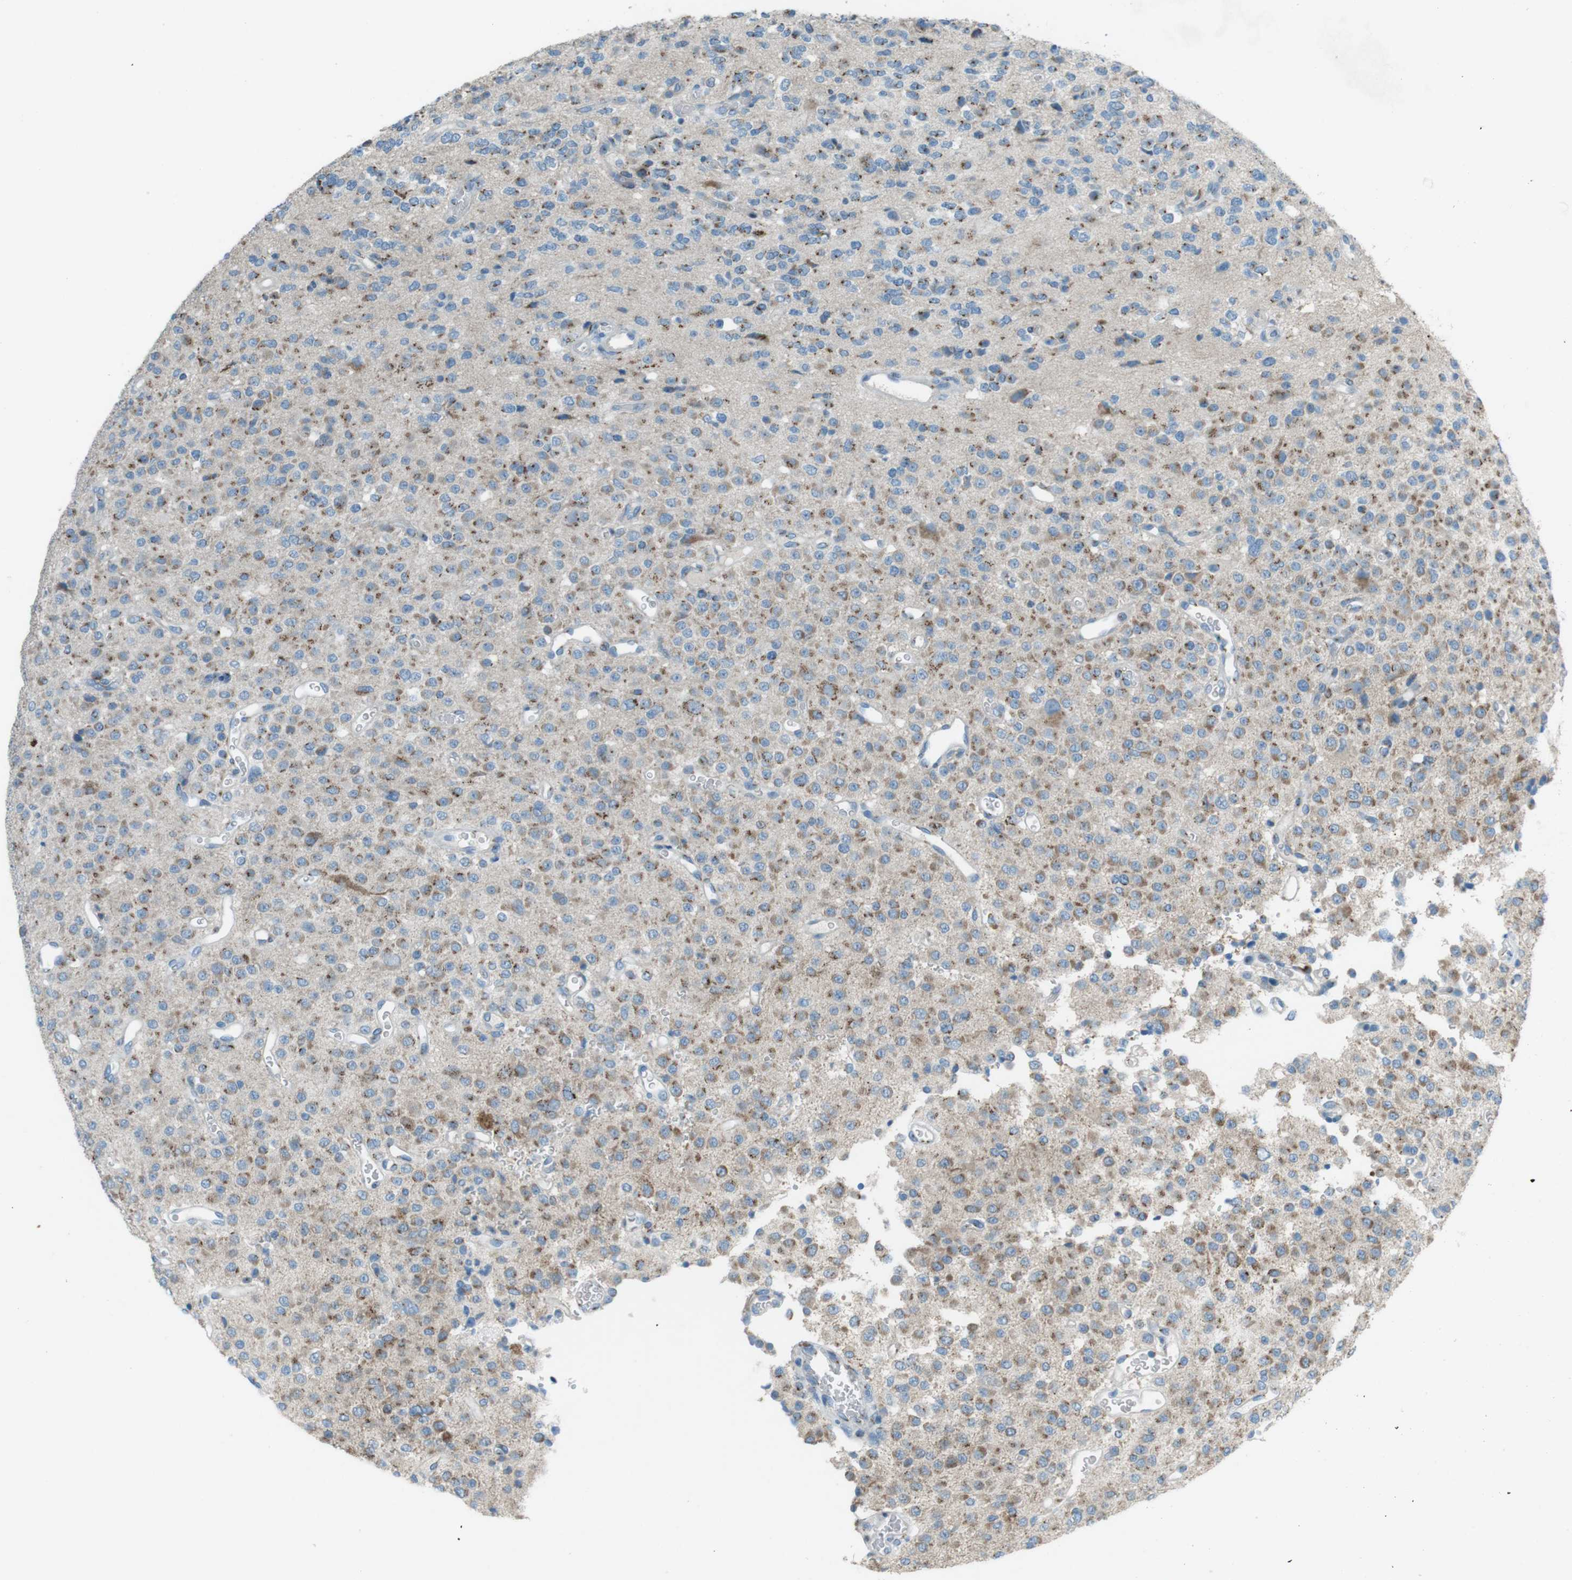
{"staining": {"intensity": "moderate", "quantity": "25%-75%", "location": "cytoplasmic/membranous"}, "tissue": "glioma", "cell_type": "Tumor cells", "image_type": "cancer", "snomed": [{"axis": "morphology", "description": "Glioma, malignant, Low grade"}, {"axis": "topography", "description": "Brain"}], "caption": "Moderate cytoplasmic/membranous protein expression is identified in approximately 25%-75% of tumor cells in glioma.", "gene": "TXNDC15", "patient": {"sex": "male", "age": 38}}